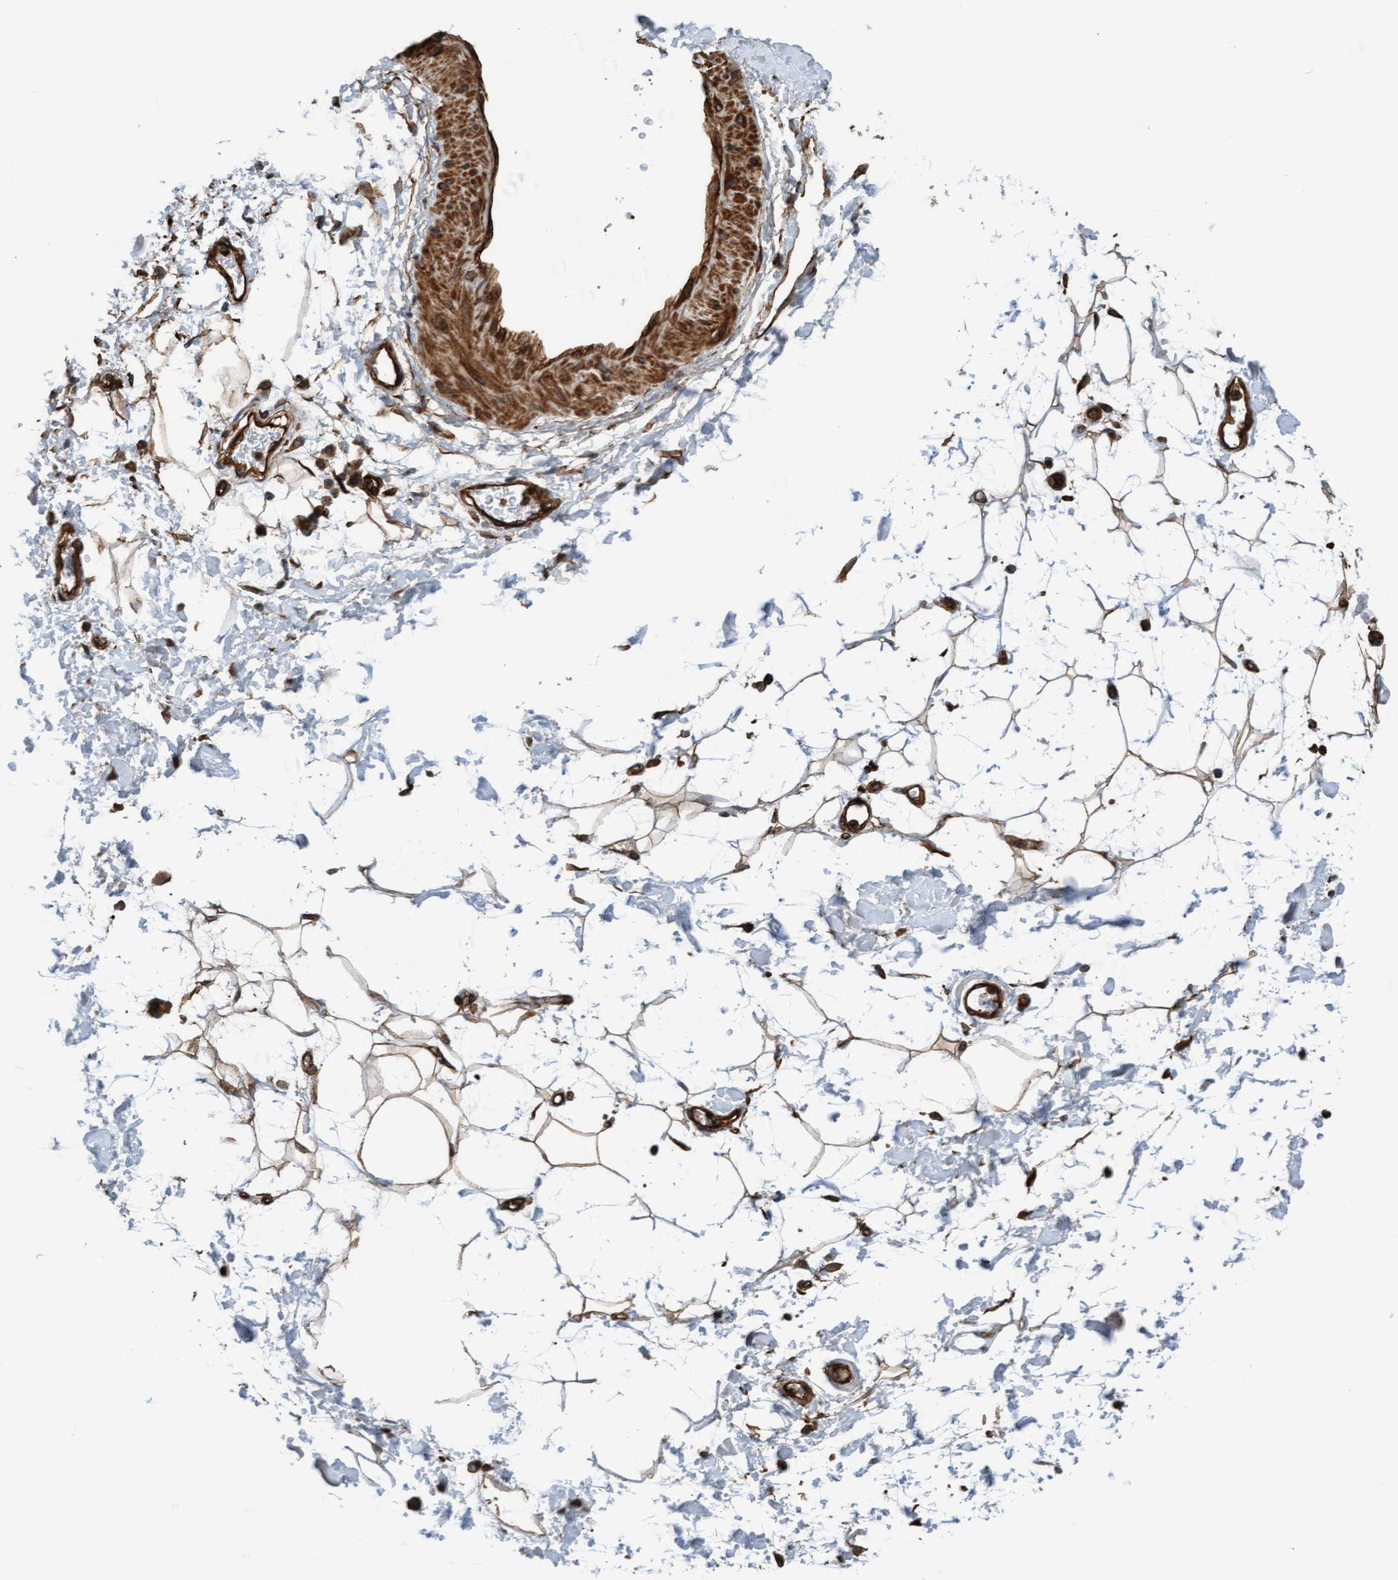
{"staining": {"intensity": "moderate", "quantity": ">75%", "location": "cytoplasmic/membranous"}, "tissue": "adipose tissue", "cell_type": "Adipocytes", "image_type": "normal", "snomed": [{"axis": "morphology", "description": "Normal tissue, NOS"}, {"axis": "topography", "description": "Soft tissue"}], "caption": "Protein expression by IHC reveals moderate cytoplasmic/membranous staining in approximately >75% of adipocytes in unremarkable adipose tissue.", "gene": "STXBP4", "patient": {"sex": "male", "age": 72}}